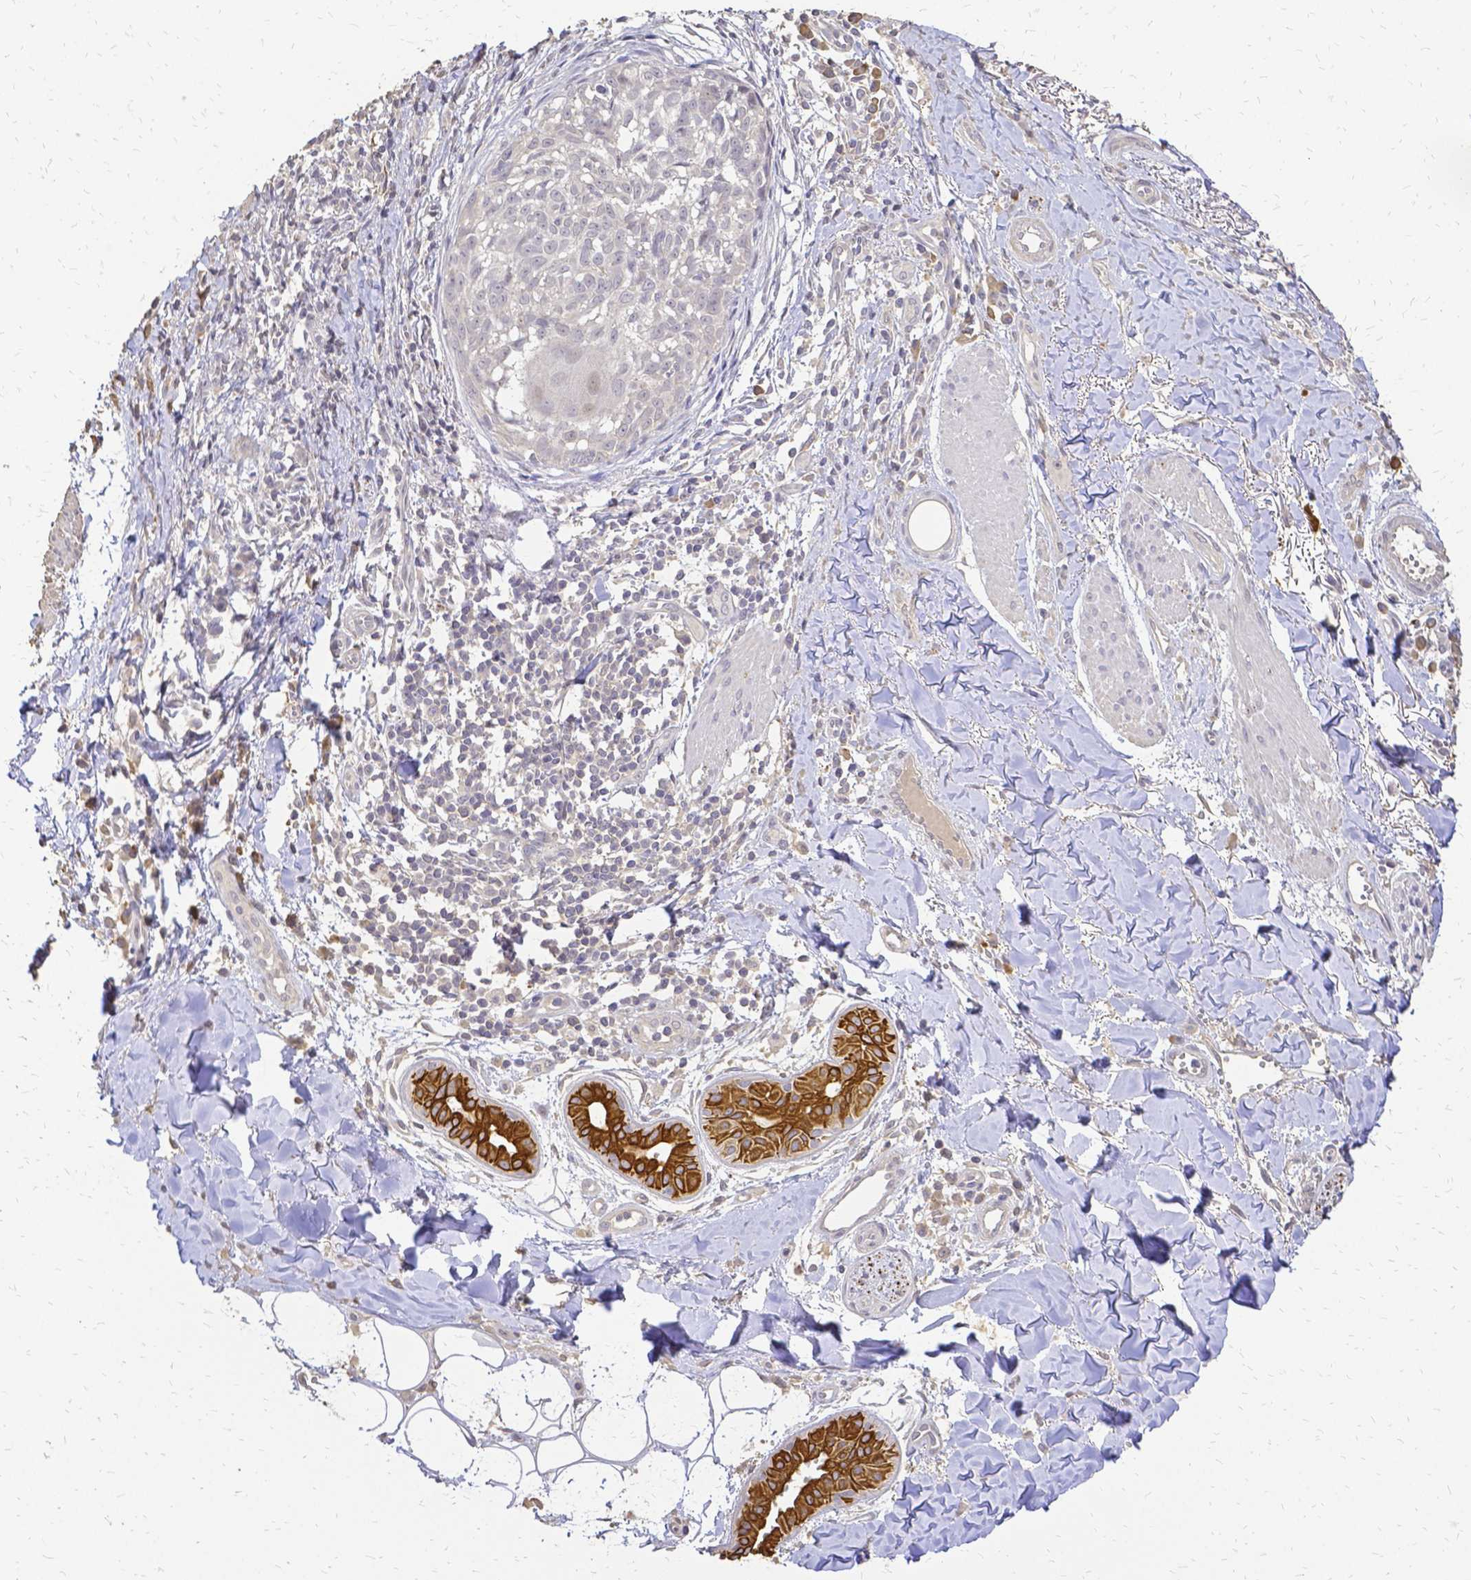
{"staining": {"intensity": "negative", "quantity": "none", "location": "none"}, "tissue": "melanoma", "cell_type": "Tumor cells", "image_type": "cancer", "snomed": [{"axis": "morphology", "description": "Malignant melanoma, NOS"}, {"axis": "topography", "description": "Skin"}], "caption": "Immunohistochemical staining of malignant melanoma exhibits no significant positivity in tumor cells.", "gene": "CIB1", "patient": {"sex": "male", "age": 48}}